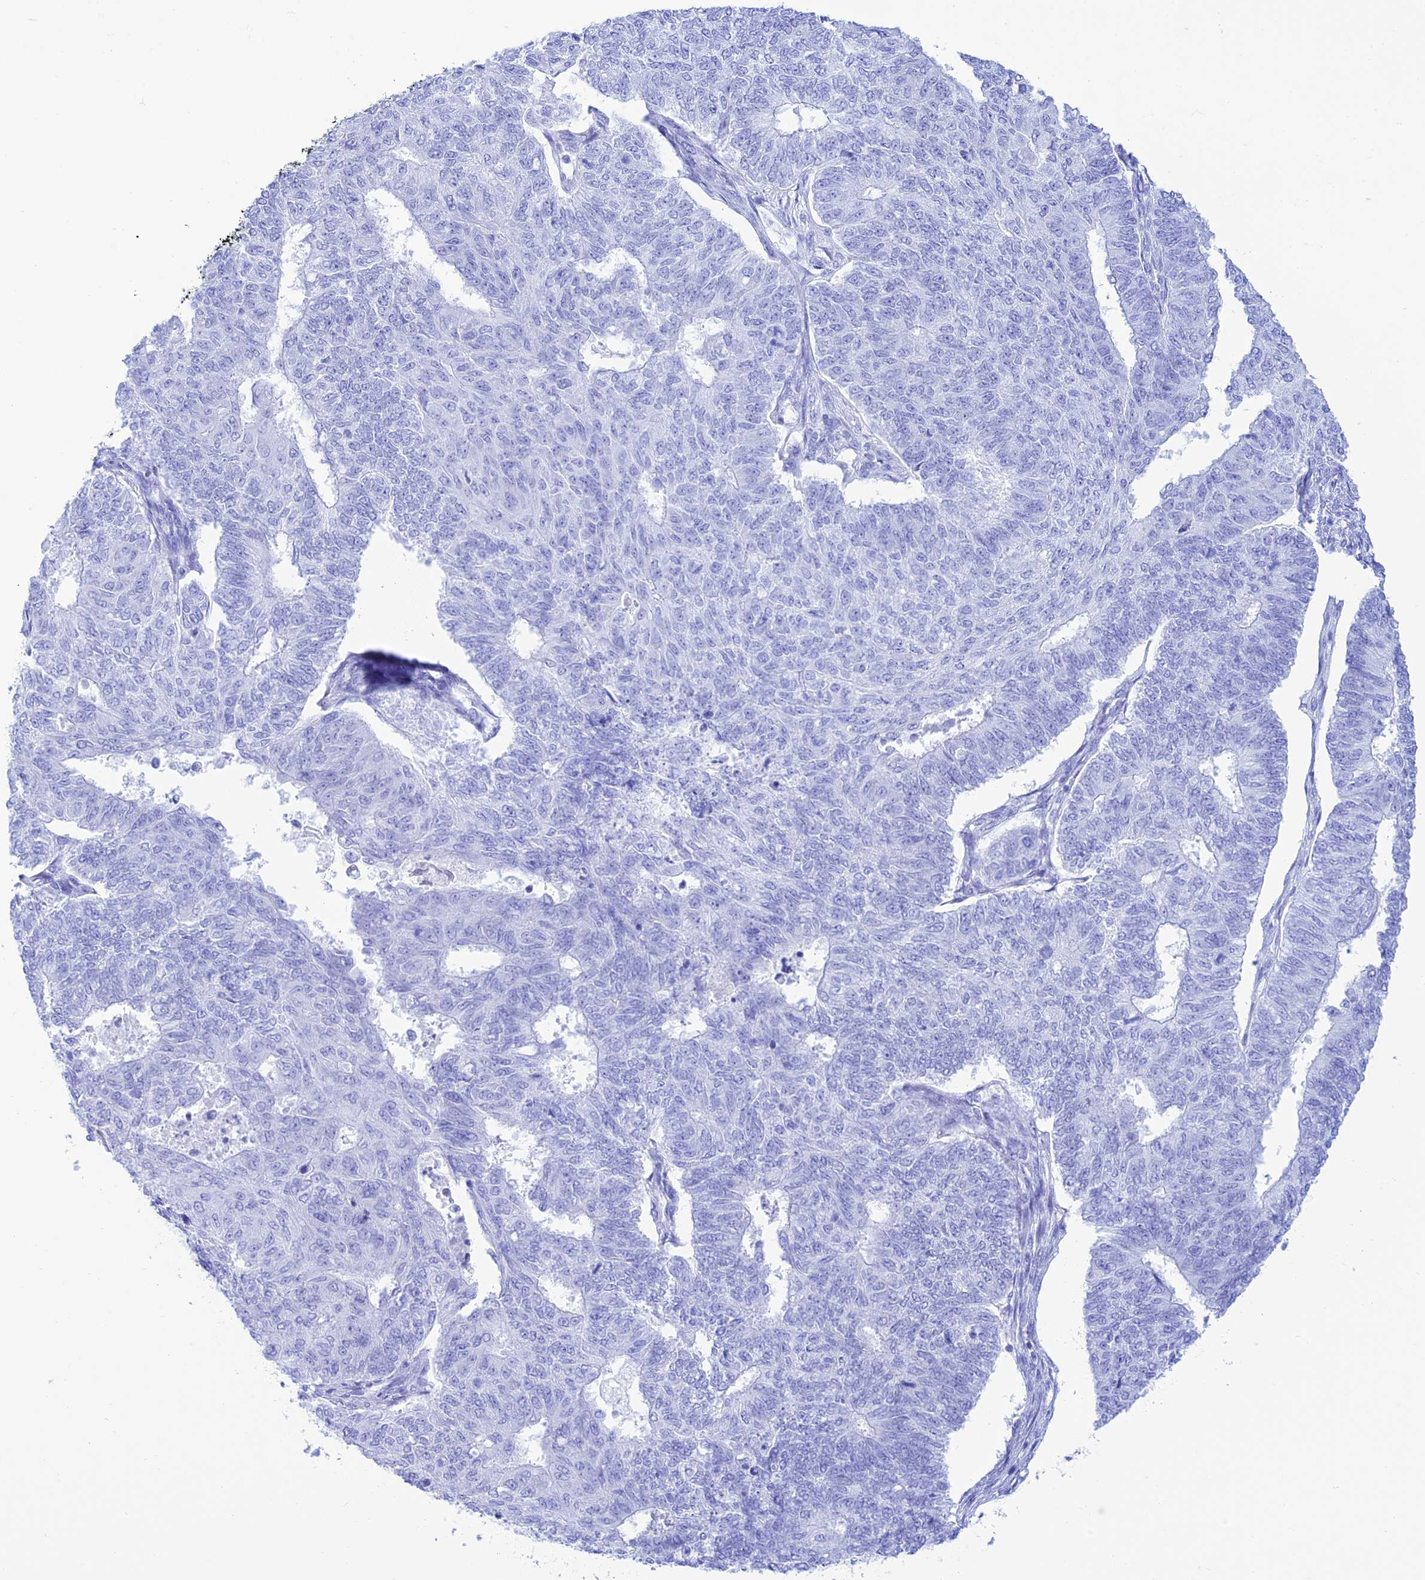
{"staining": {"intensity": "negative", "quantity": "none", "location": "none"}, "tissue": "endometrial cancer", "cell_type": "Tumor cells", "image_type": "cancer", "snomed": [{"axis": "morphology", "description": "Adenocarcinoma, NOS"}, {"axis": "topography", "description": "Endometrium"}], "caption": "An IHC histopathology image of endometrial adenocarcinoma is shown. There is no staining in tumor cells of endometrial adenocarcinoma. (Brightfield microscopy of DAB (3,3'-diaminobenzidine) immunohistochemistry (IHC) at high magnification).", "gene": "PRNP", "patient": {"sex": "female", "age": 32}}